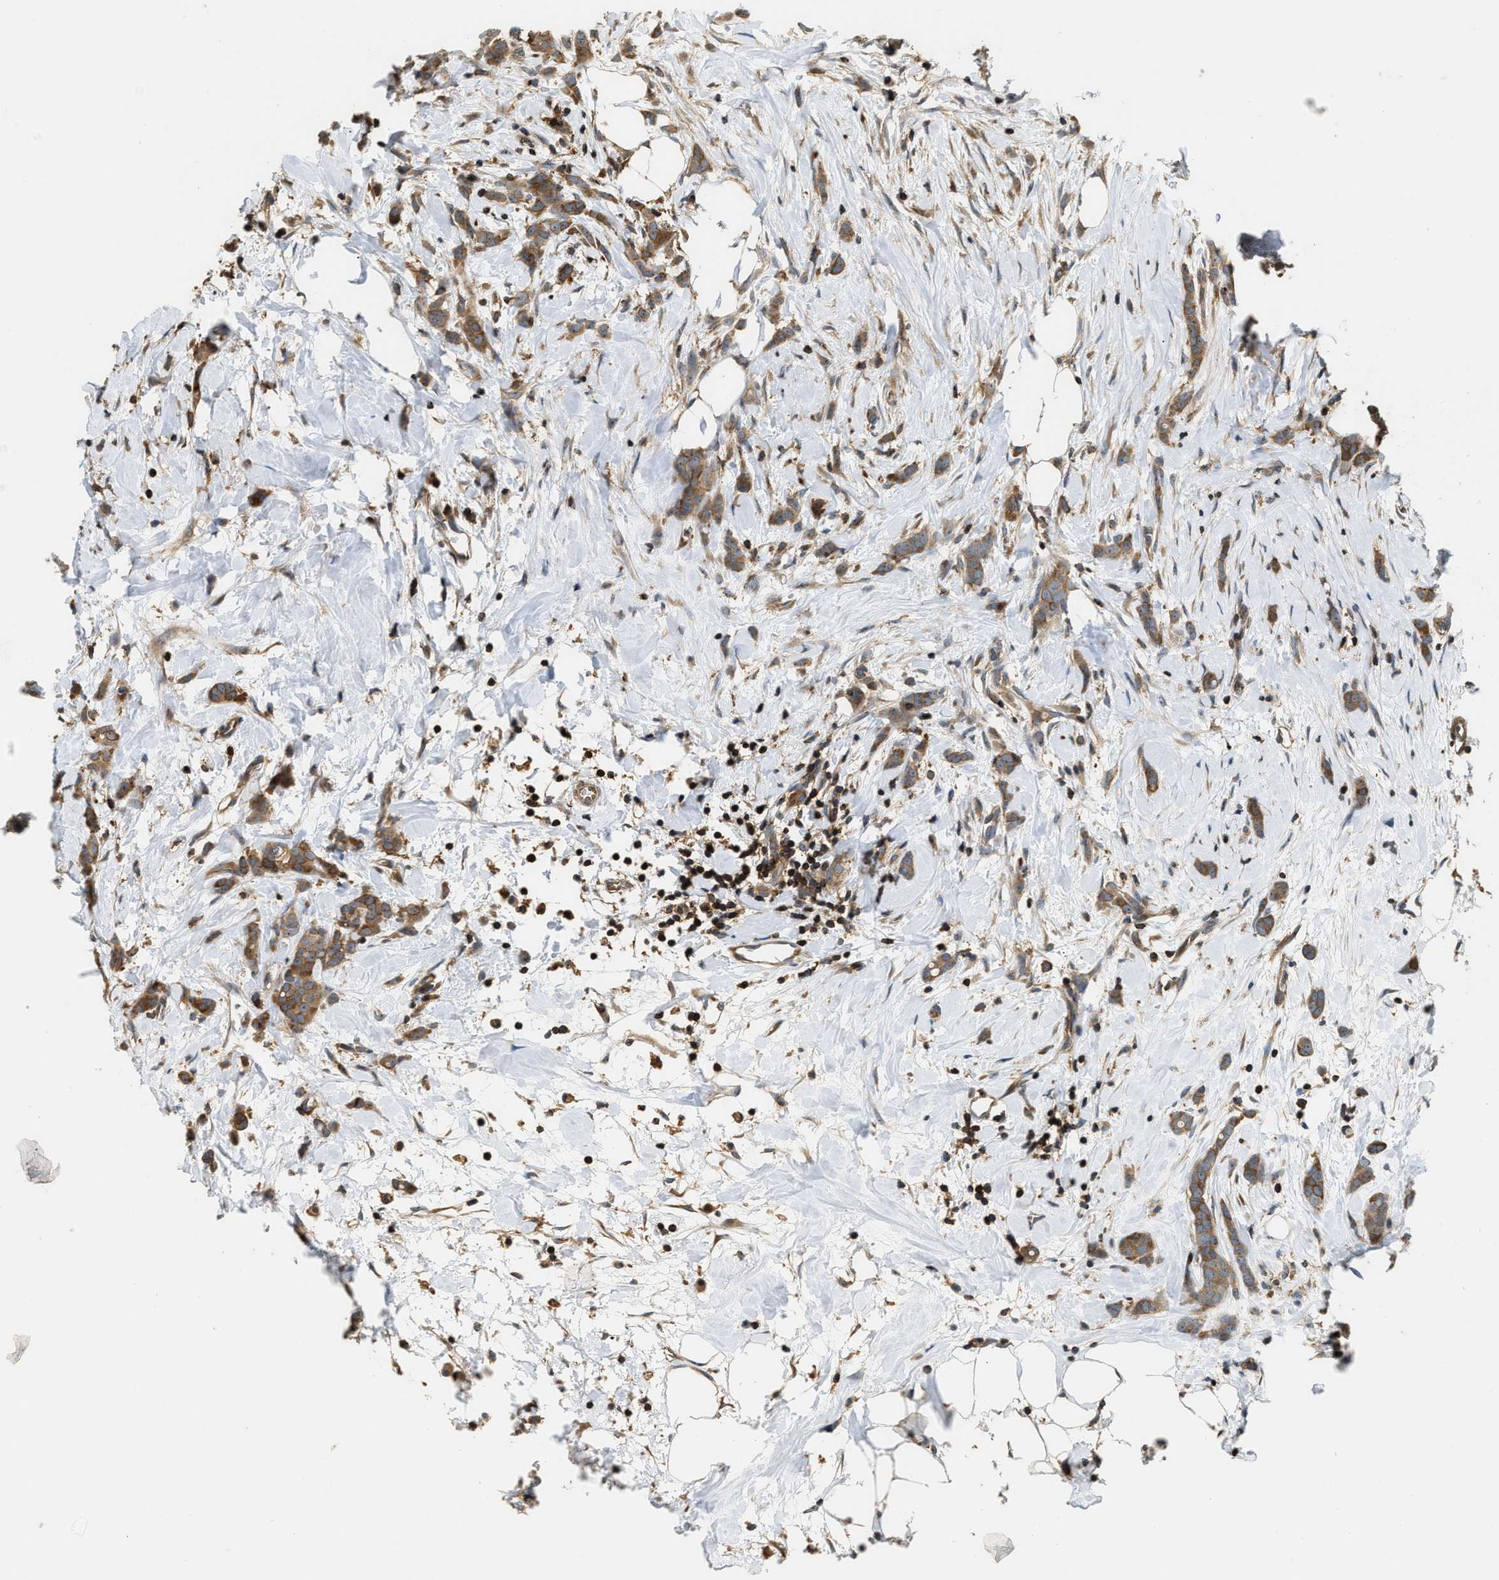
{"staining": {"intensity": "moderate", "quantity": ">75%", "location": "cytoplasmic/membranous"}, "tissue": "breast cancer", "cell_type": "Tumor cells", "image_type": "cancer", "snomed": [{"axis": "morphology", "description": "Lobular carcinoma, in situ"}, {"axis": "morphology", "description": "Lobular carcinoma"}, {"axis": "topography", "description": "Breast"}], "caption": "Breast lobular carcinoma stained with a protein marker reveals moderate staining in tumor cells.", "gene": "SNX5", "patient": {"sex": "female", "age": 41}}